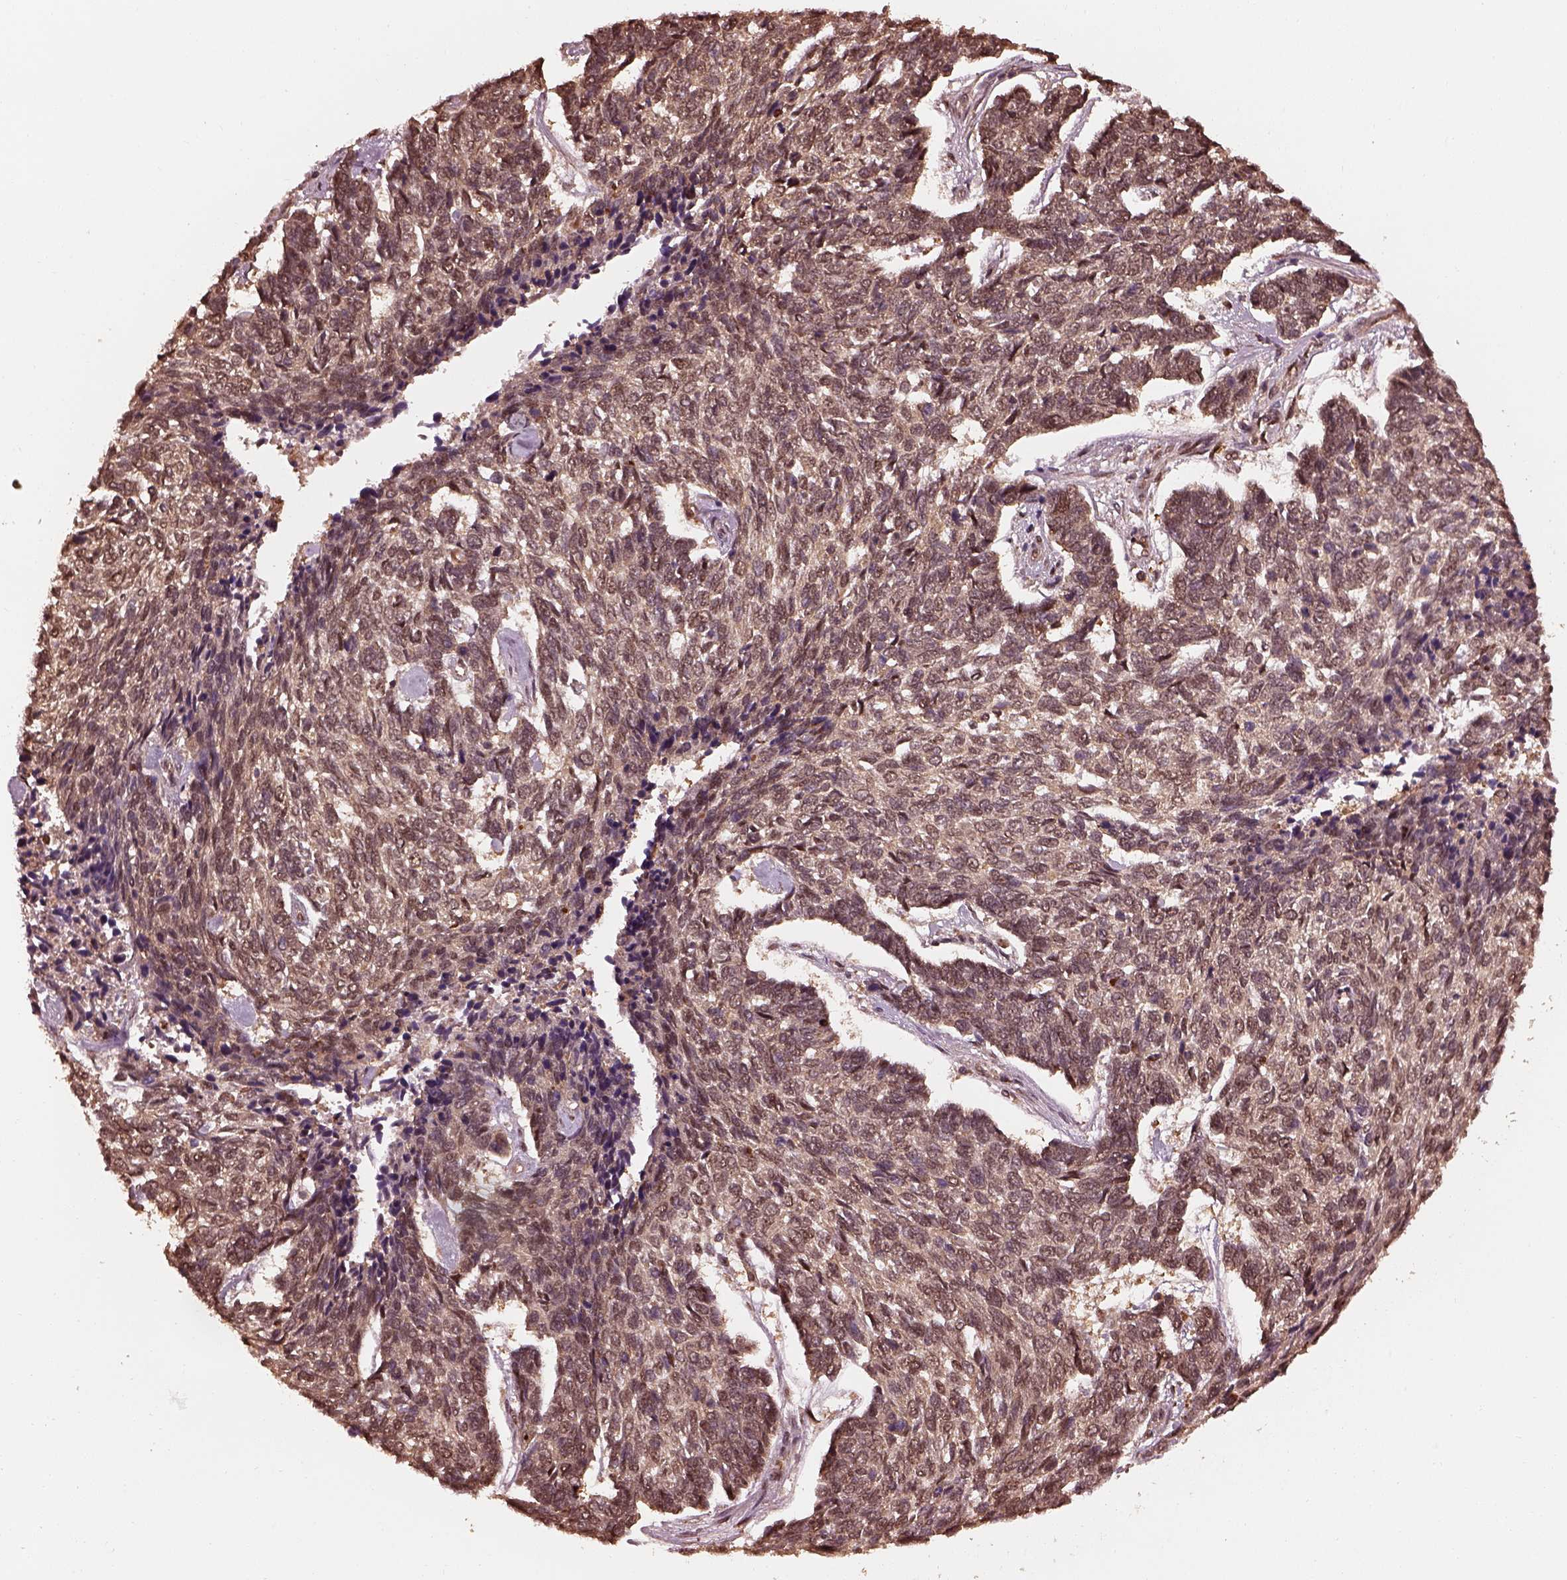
{"staining": {"intensity": "weak", "quantity": "25%-75%", "location": "cytoplasmic/membranous"}, "tissue": "skin cancer", "cell_type": "Tumor cells", "image_type": "cancer", "snomed": [{"axis": "morphology", "description": "Basal cell carcinoma"}, {"axis": "topography", "description": "Skin"}], "caption": "The micrograph exhibits a brown stain indicating the presence of a protein in the cytoplasmic/membranous of tumor cells in skin cancer.", "gene": "PSMC5", "patient": {"sex": "female", "age": 65}}